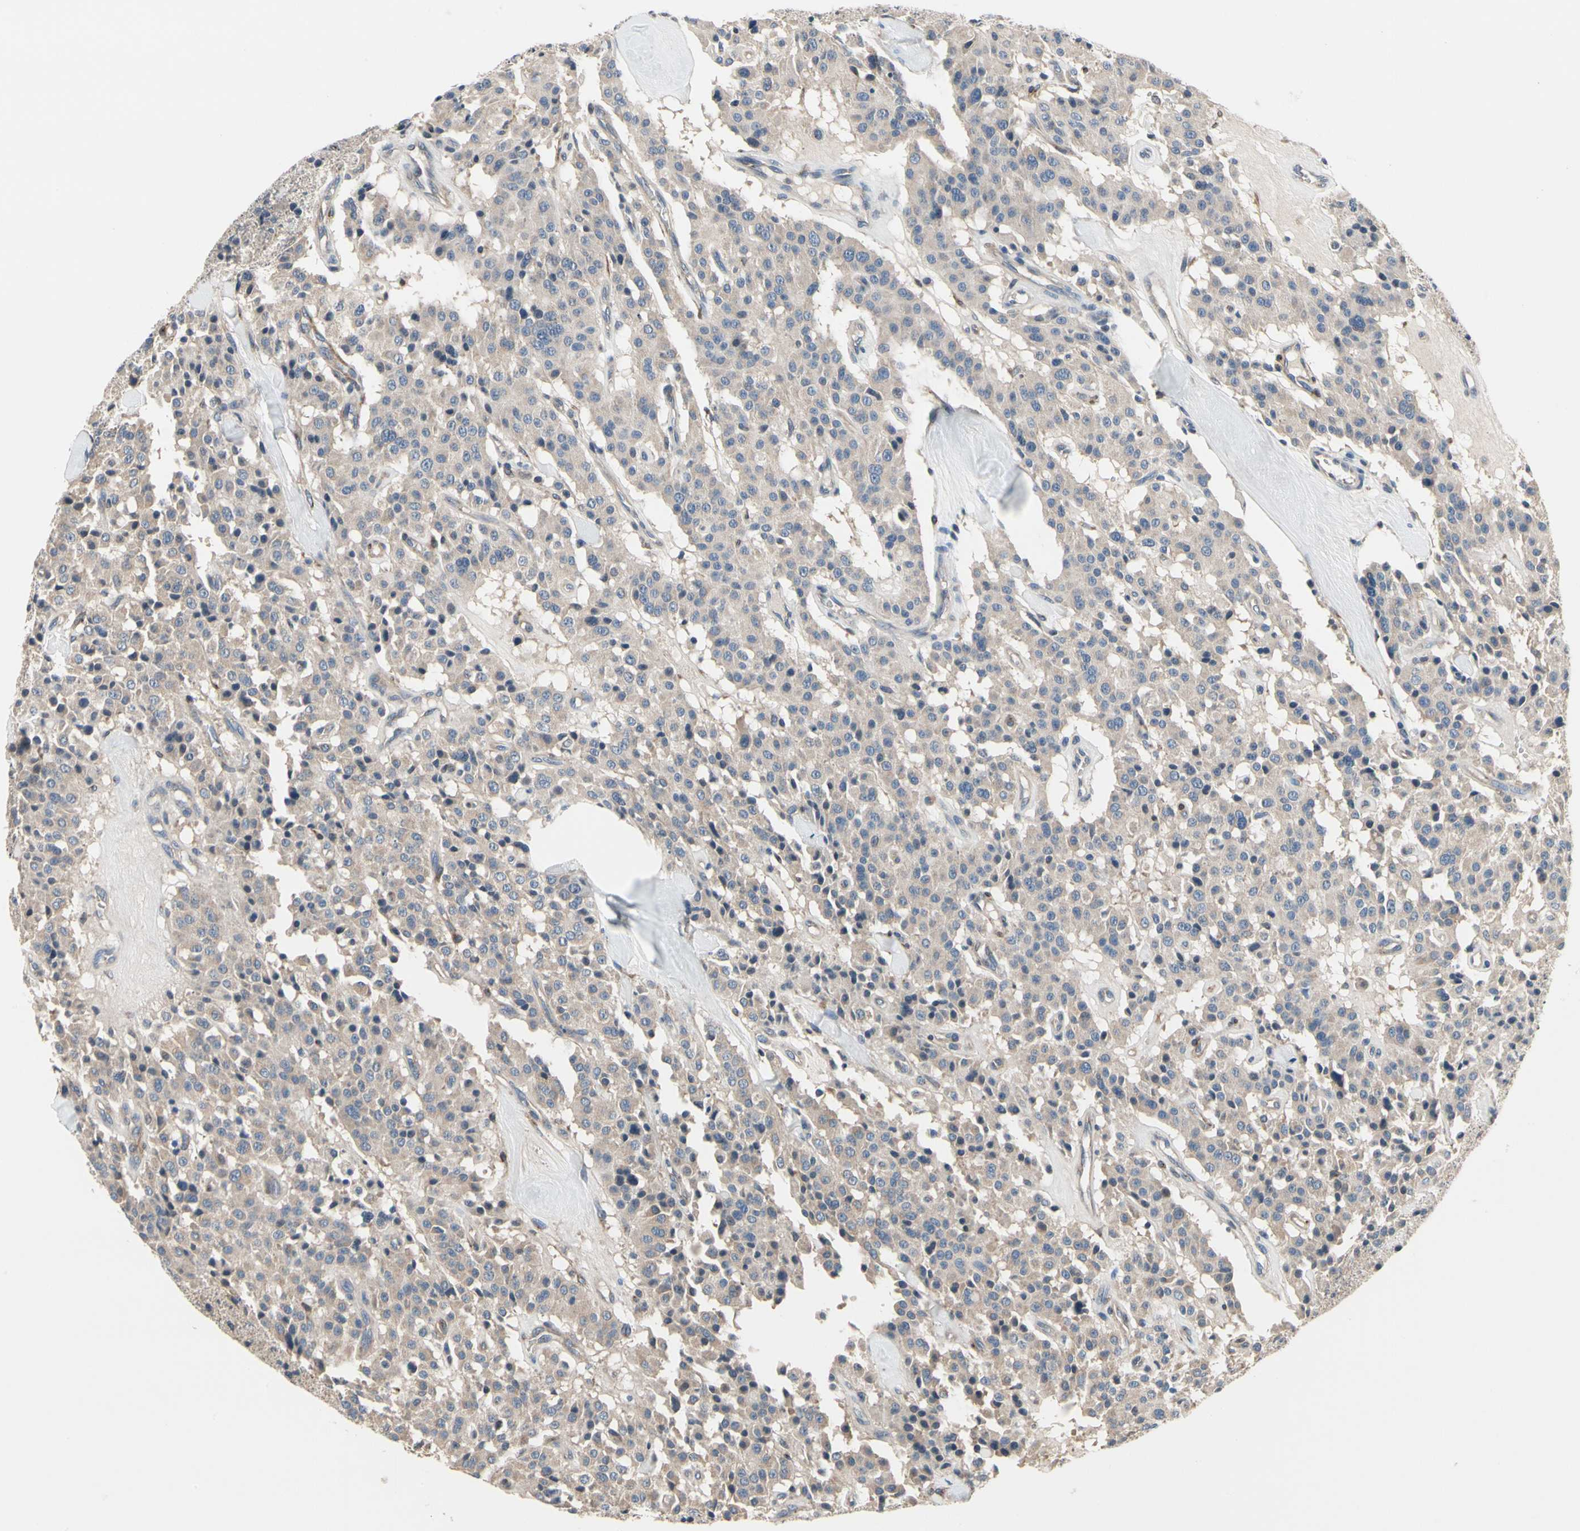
{"staining": {"intensity": "negative", "quantity": "none", "location": "none"}, "tissue": "carcinoid", "cell_type": "Tumor cells", "image_type": "cancer", "snomed": [{"axis": "morphology", "description": "Carcinoid, malignant, NOS"}, {"axis": "topography", "description": "Lung"}], "caption": "The image demonstrates no significant expression in tumor cells of carcinoid (malignant). Brightfield microscopy of immunohistochemistry stained with DAB (3,3'-diaminobenzidine) (brown) and hematoxylin (blue), captured at high magnification.", "gene": "PRKAR2B", "patient": {"sex": "male", "age": 30}}